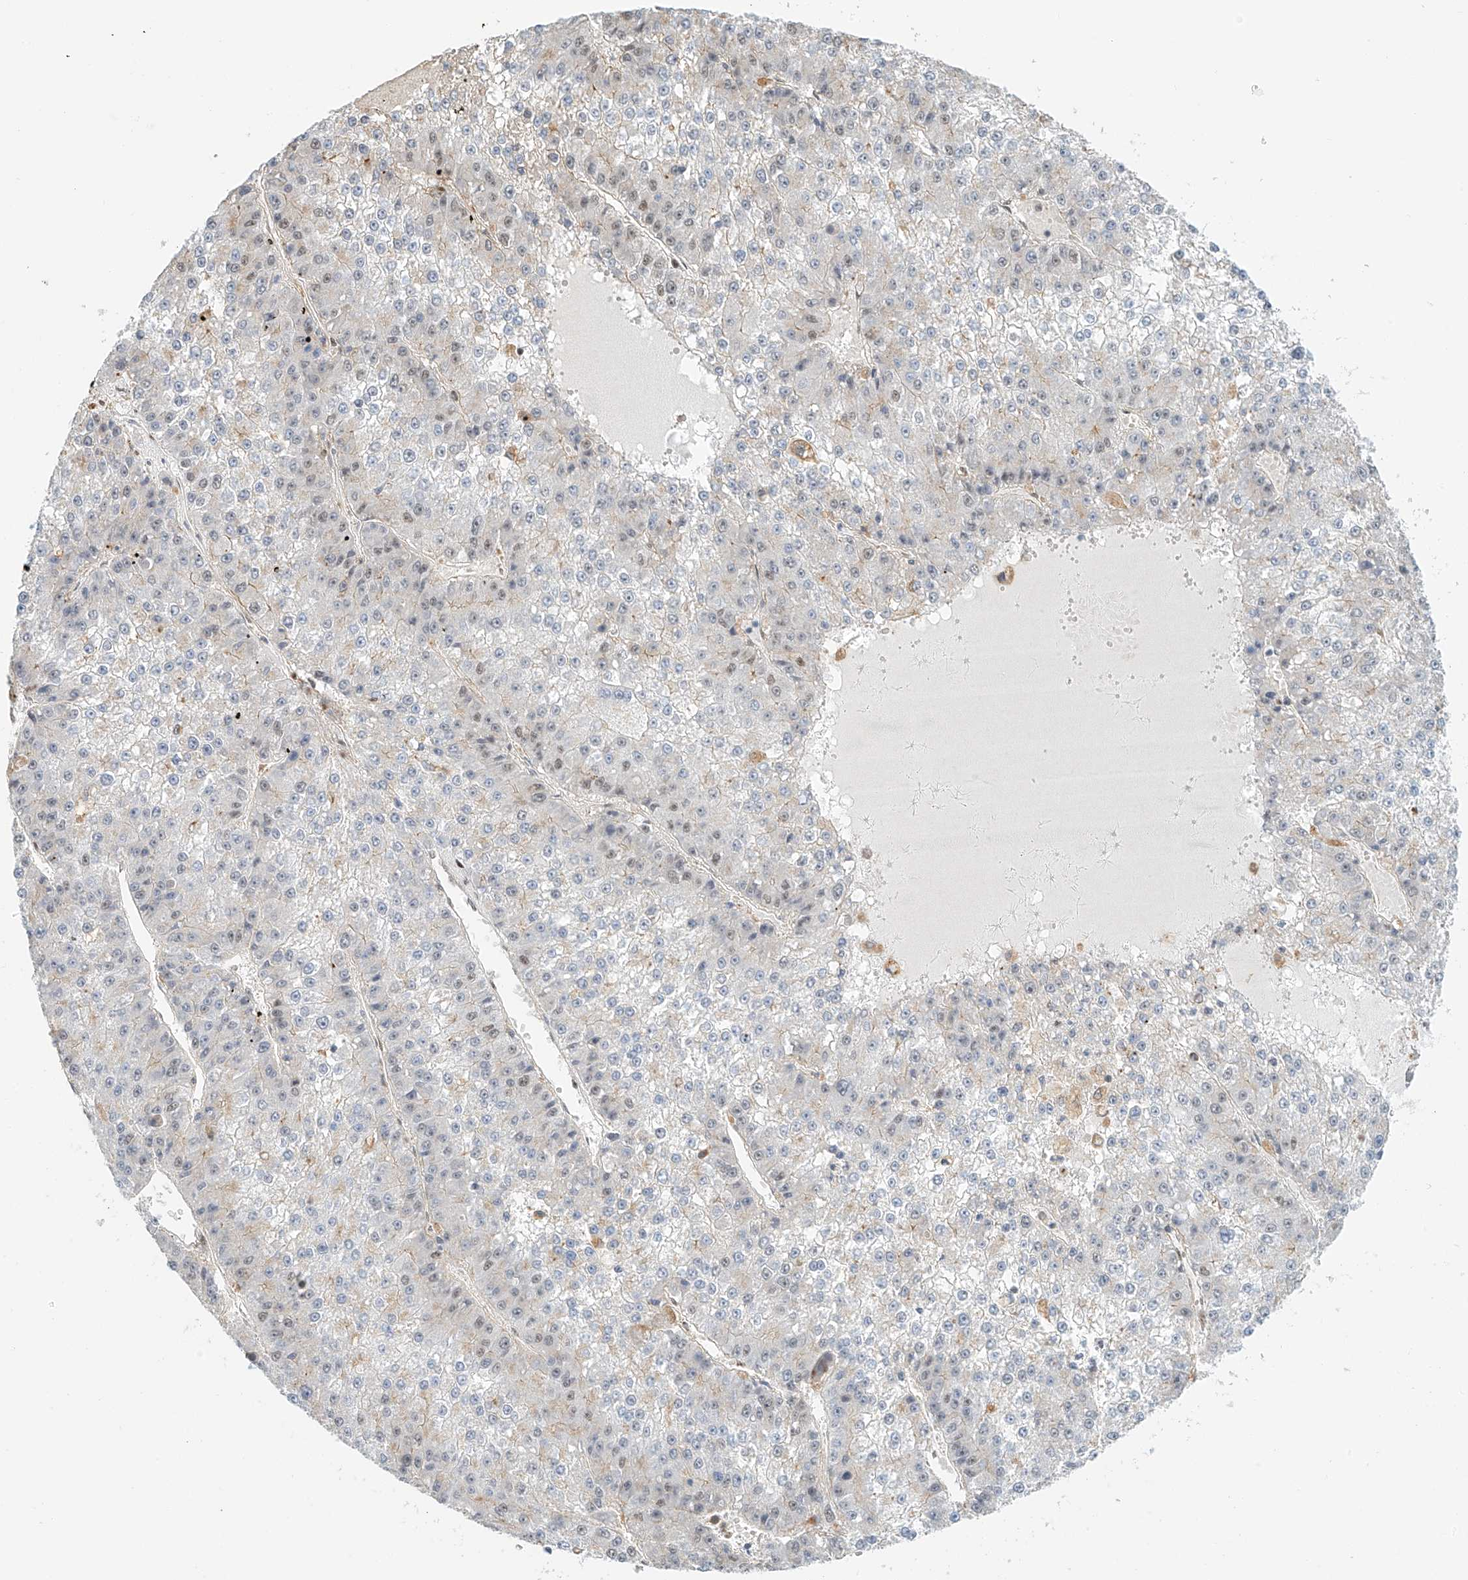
{"staining": {"intensity": "weak", "quantity": "<25%", "location": "nuclear"}, "tissue": "liver cancer", "cell_type": "Tumor cells", "image_type": "cancer", "snomed": [{"axis": "morphology", "description": "Carcinoma, Hepatocellular, NOS"}, {"axis": "topography", "description": "Liver"}], "caption": "Immunohistochemistry (IHC) micrograph of human hepatocellular carcinoma (liver) stained for a protein (brown), which exhibits no staining in tumor cells. Brightfield microscopy of immunohistochemistry stained with DAB (brown) and hematoxylin (blue), captured at high magnification.", "gene": "ZNF514", "patient": {"sex": "female", "age": 73}}